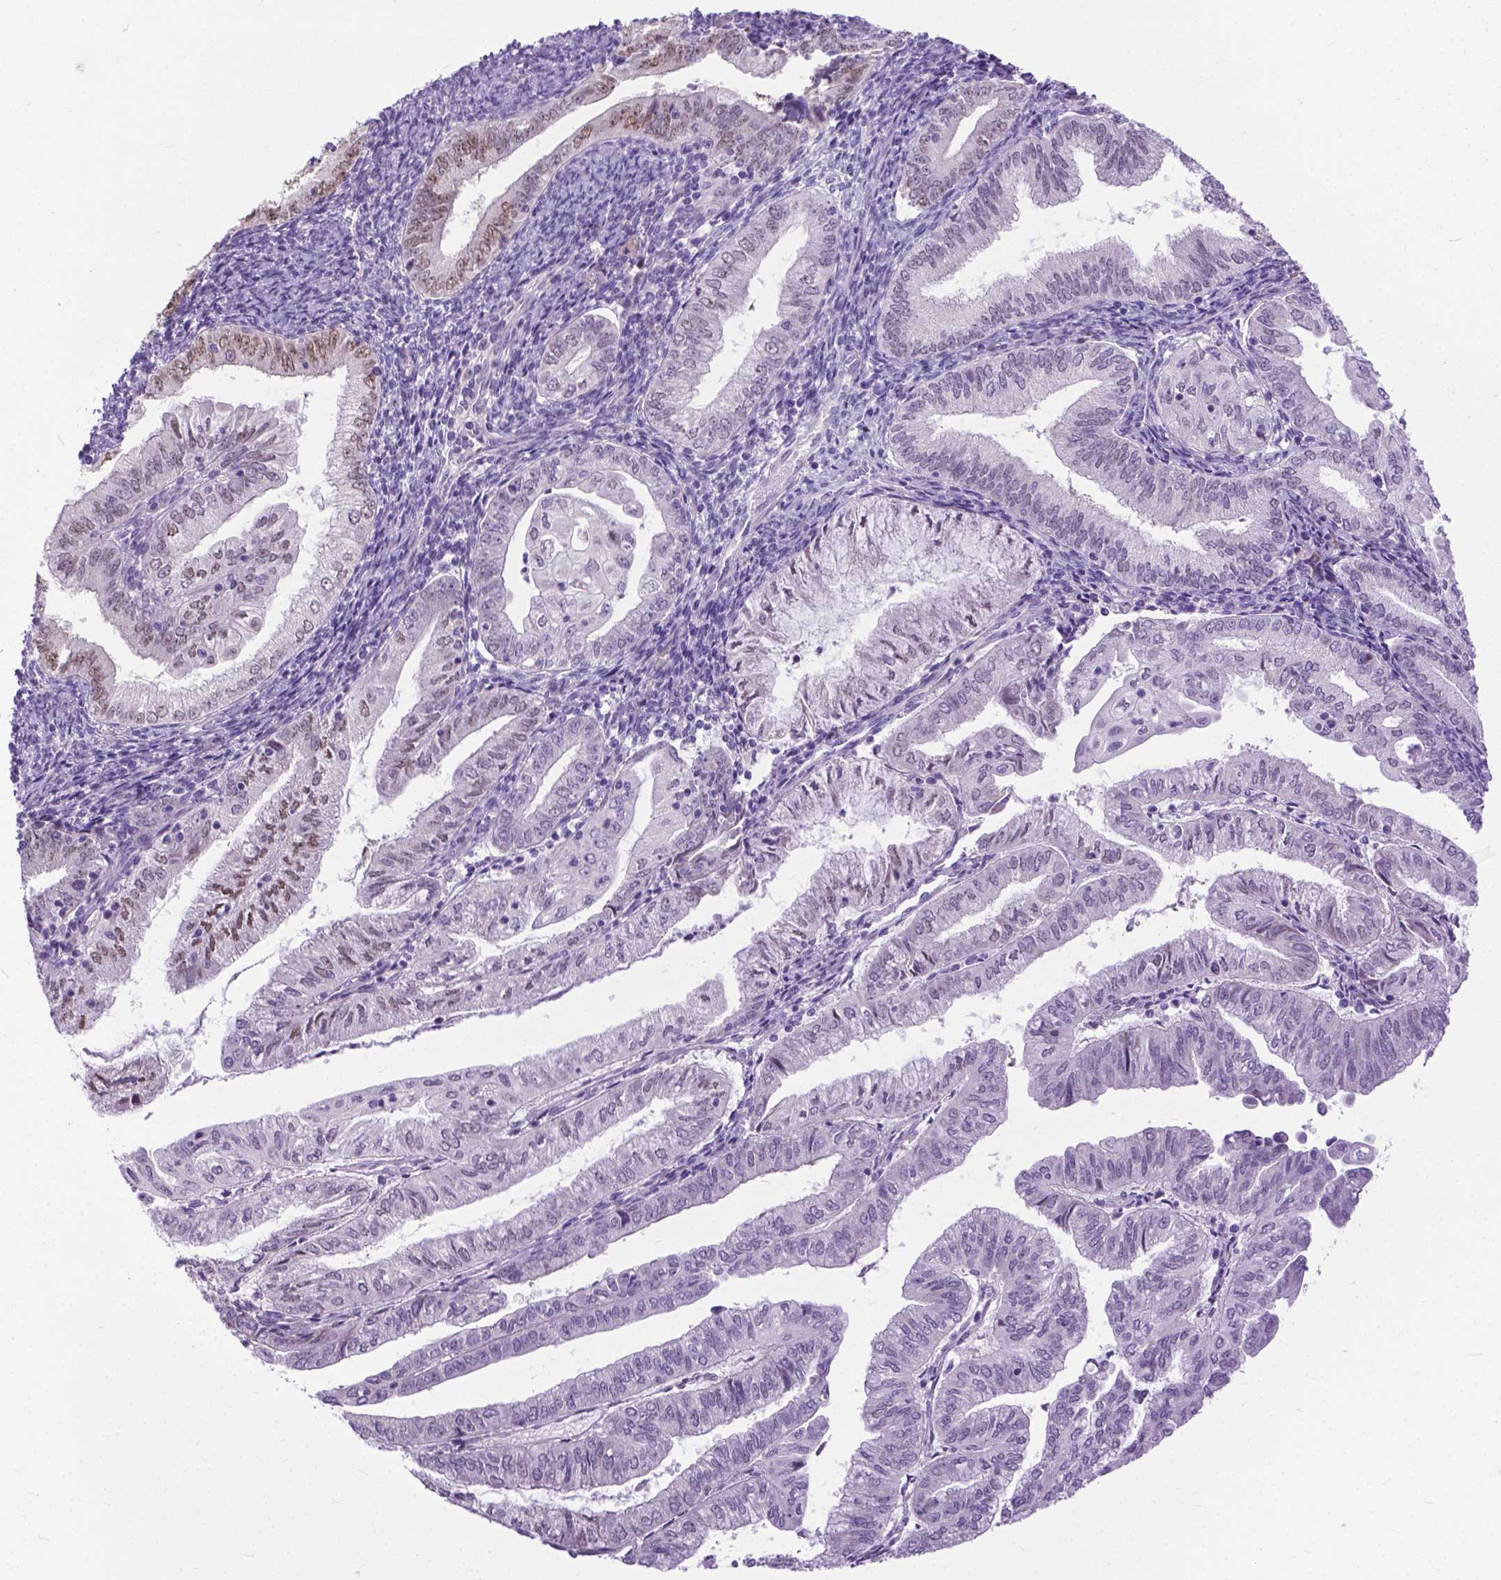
{"staining": {"intensity": "weak", "quantity": "<25%", "location": "nuclear"}, "tissue": "endometrial cancer", "cell_type": "Tumor cells", "image_type": "cancer", "snomed": [{"axis": "morphology", "description": "Adenocarcinoma, NOS"}, {"axis": "topography", "description": "Endometrium"}], "caption": "A histopathology image of adenocarcinoma (endometrial) stained for a protein exhibits no brown staining in tumor cells.", "gene": "APCDD1L", "patient": {"sex": "female", "age": 55}}